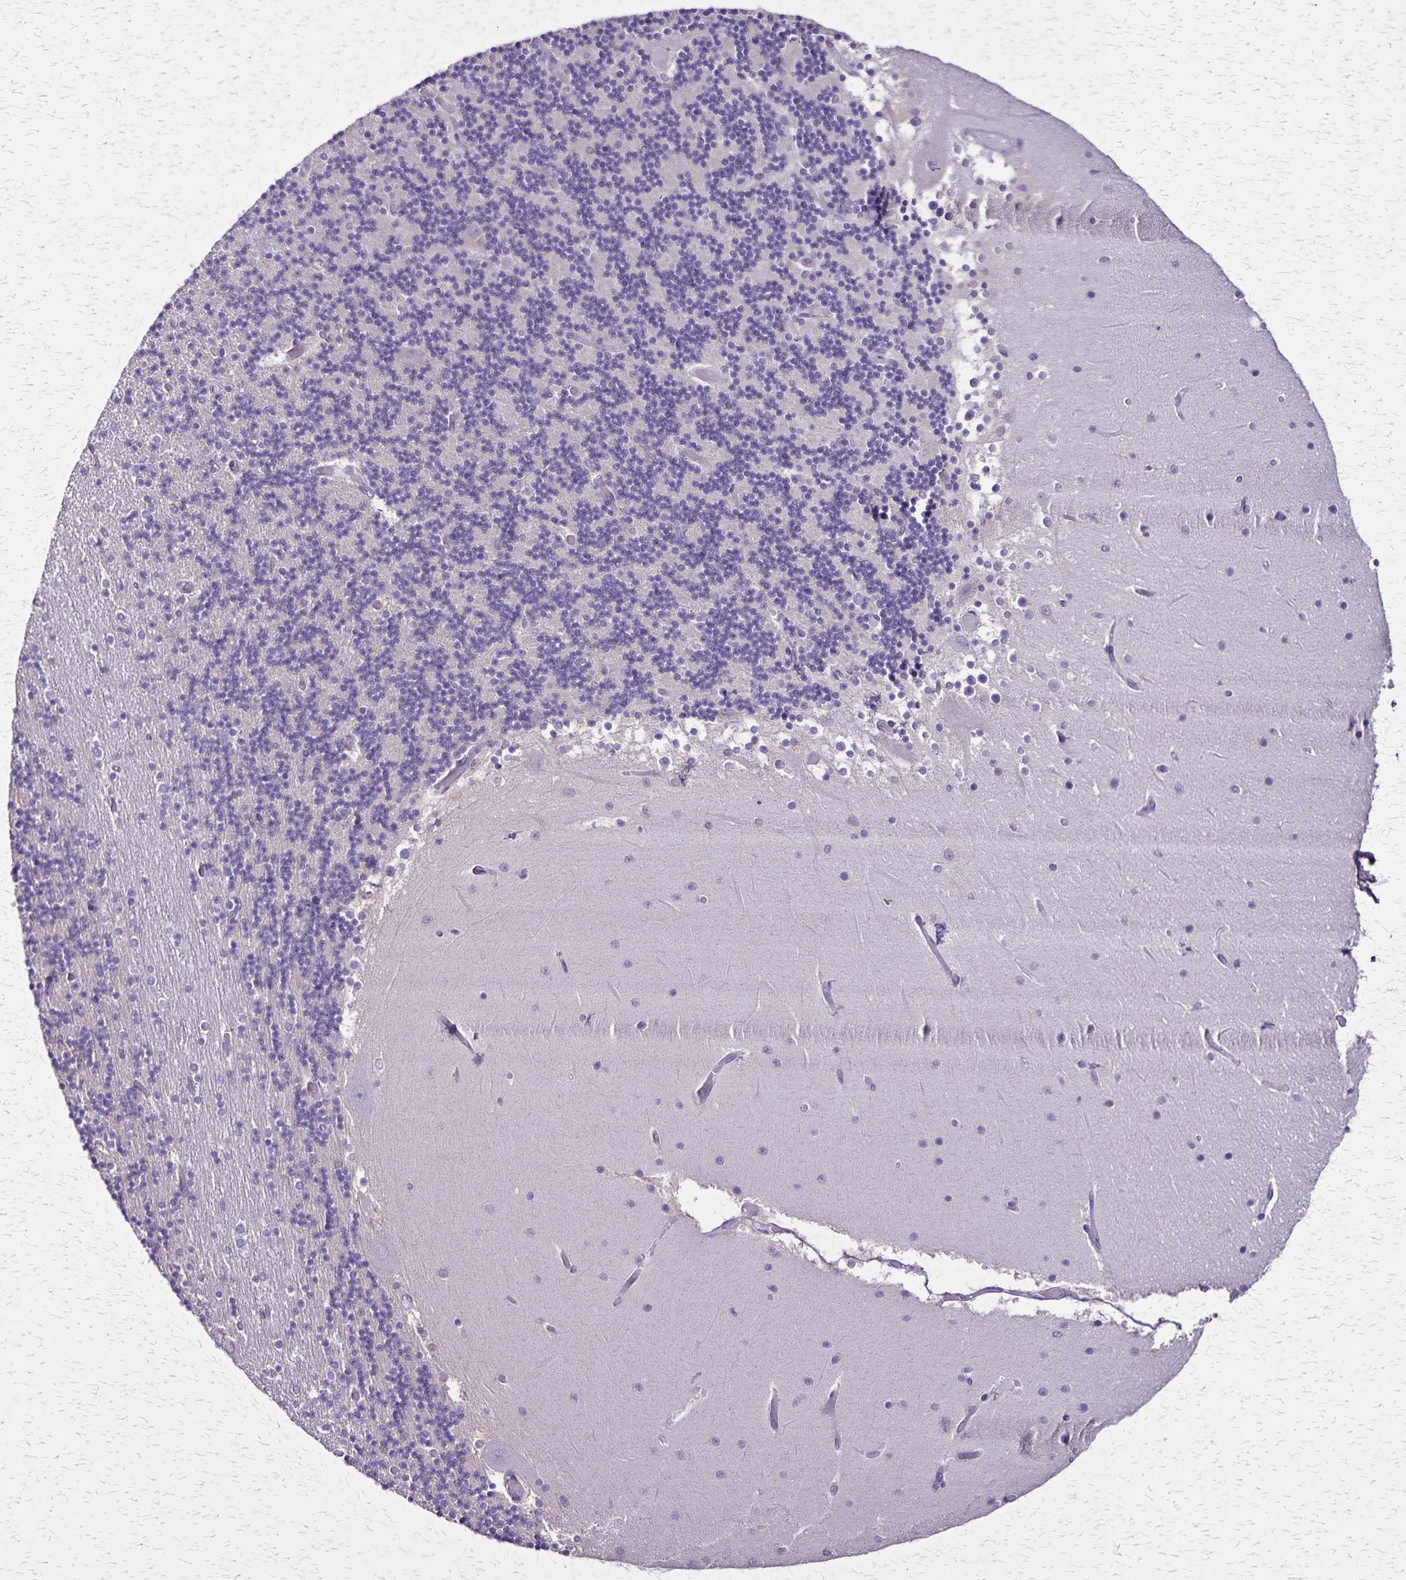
{"staining": {"intensity": "negative", "quantity": "none", "location": "none"}, "tissue": "cerebellum", "cell_type": "Cells in granular layer", "image_type": "normal", "snomed": [{"axis": "morphology", "description": "Normal tissue, NOS"}, {"axis": "topography", "description": "Cerebellum"}], "caption": "Histopathology image shows no significant protein staining in cells in granular layer of normal cerebellum. Brightfield microscopy of immunohistochemistry (IHC) stained with DAB (brown) and hematoxylin (blue), captured at high magnification.", "gene": "ULBP3", "patient": {"sex": "female", "age": 28}}